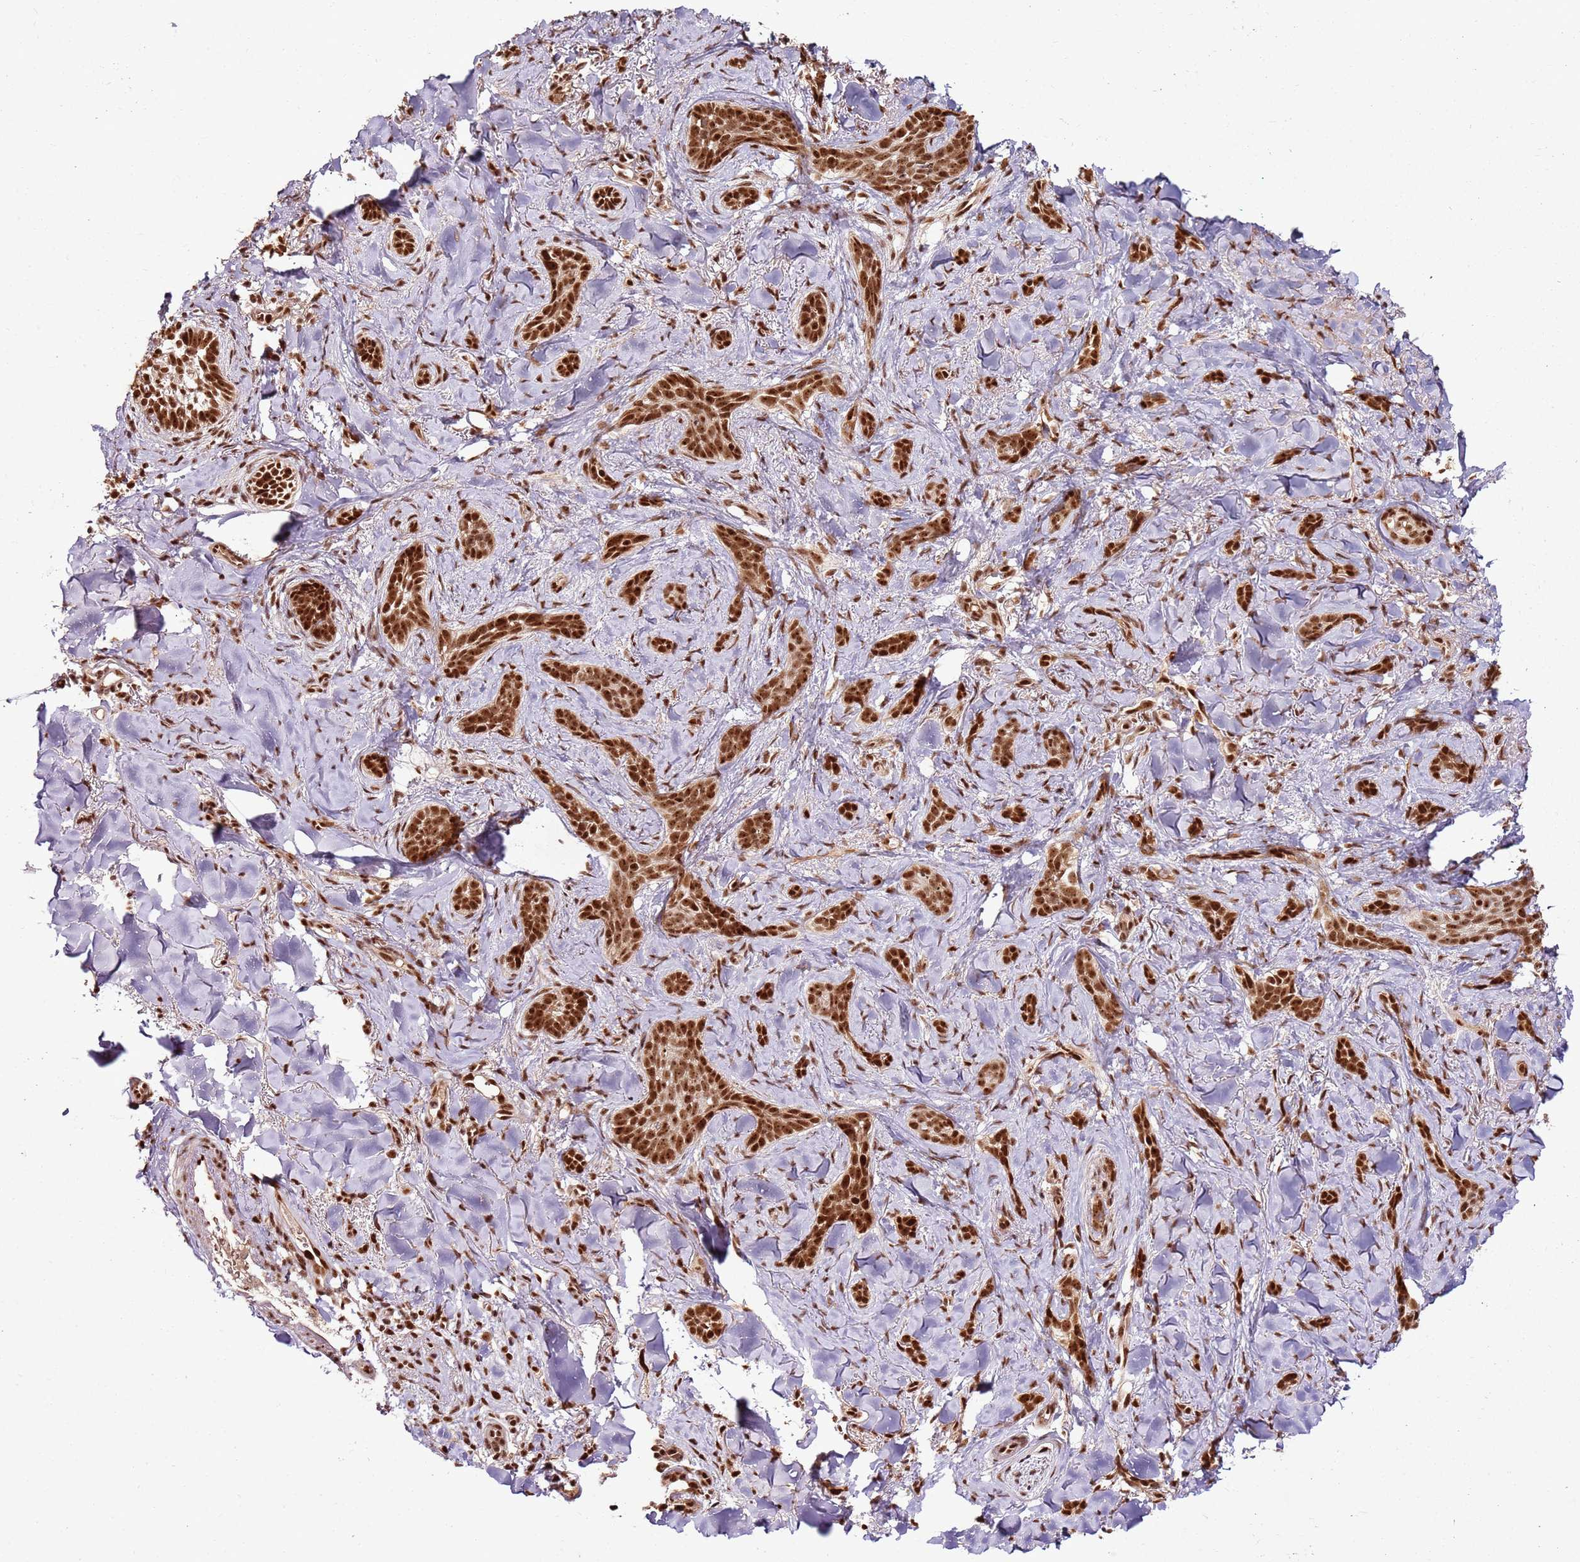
{"staining": {"intensity": "strong", "quantity": ">75%", "location": "nuclear"}, "tissue": "skin cancer", "cell_type": "Tumor cells", "image_type": "cancer", "snomed": [{"axis": "morphology", "description": "Basal cell carcinoma"}, {"axis": "topography", "description": "Skin"}], "caption": "Brown immunohistochemical staining in skin cancer displays strong nuclear expression in about >75% of tumor cells.", "gene": "XRN2", "patient": {"sex": "female", "age": 55}}